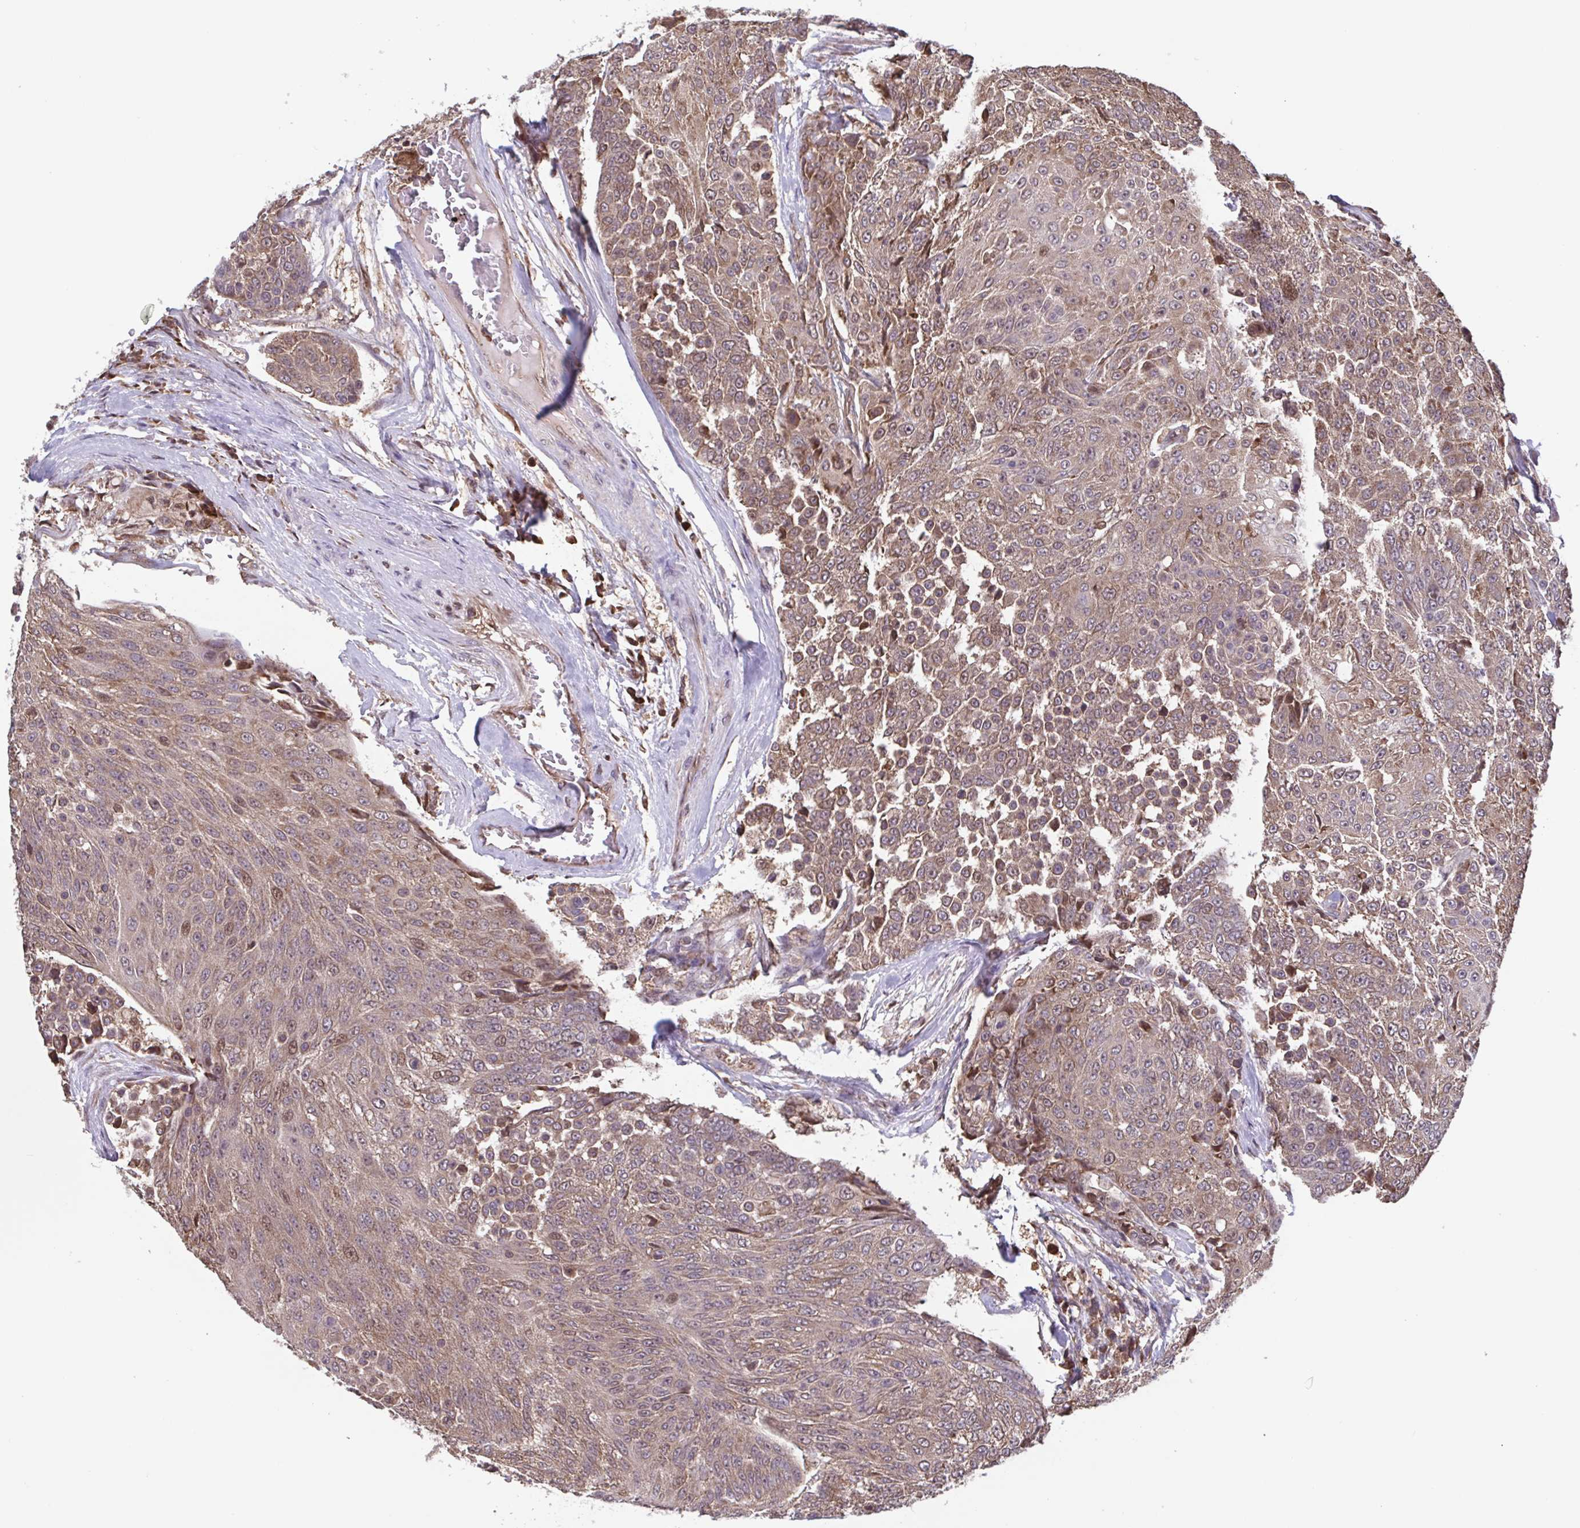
{"staining": {"intensity": "weak", "quantity": ">75%", "location": "cytoplasmic/membranous,nuclear"}, "tissue": "urothelial cancer", "cell_type": "Tumor cells", "image_type": "cancer", "snomed": [{"axis": "morphology", "description": "Urothelial carcinoma, High grade"}, {"axis": "topography", "description": "Urinary bladder"}], "caption": "Immunohistochemical staining of high-grade urothelial carcinoma displays low levels of weak cytoplasmic/membranous and nuclear protein staining in about >75% of tumor cells. (IHC, brightfield microscopy, high magnification).", "gene": "SEC63", "patient": {"sex": "female", "age": 63}}